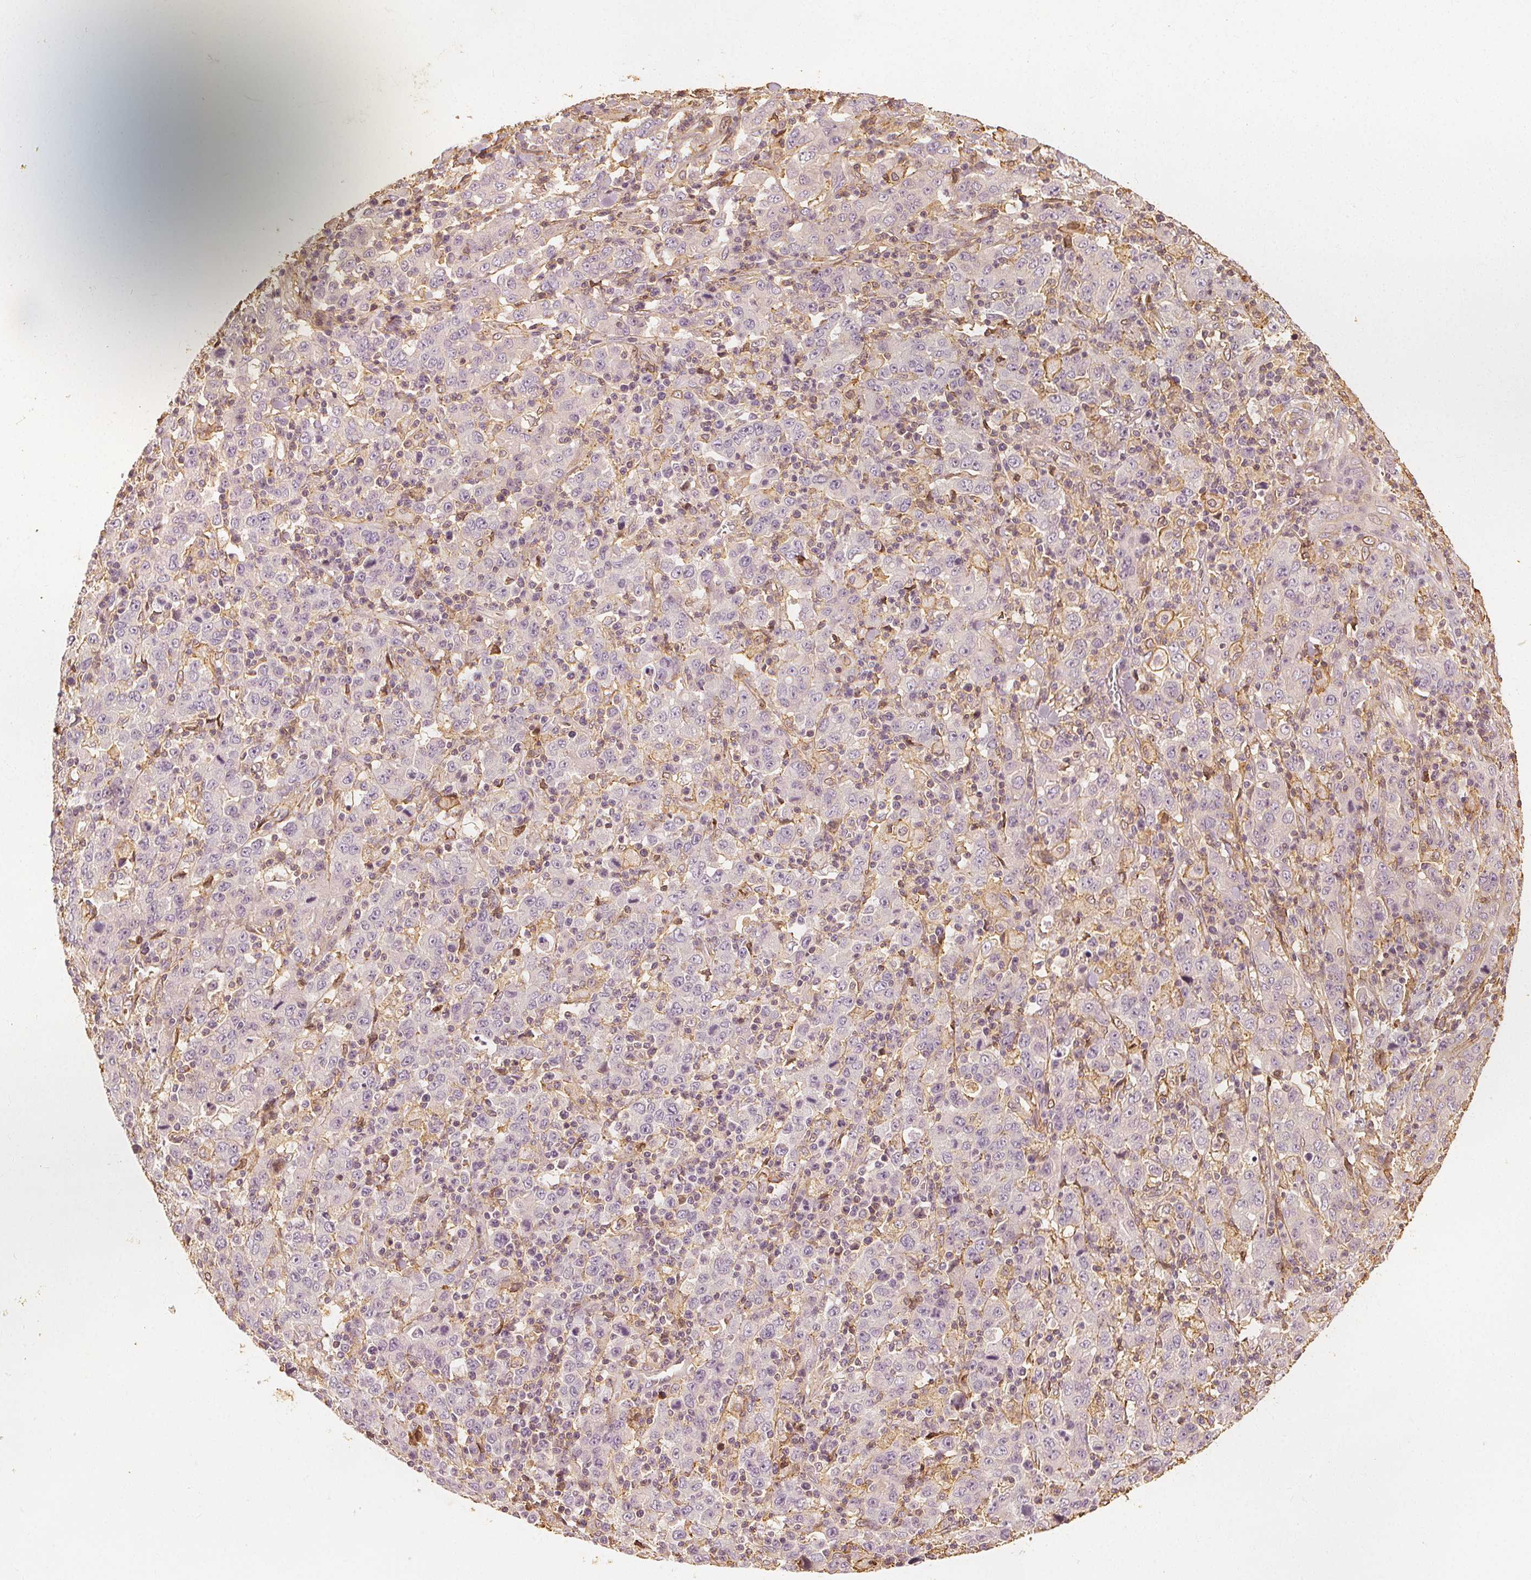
{"staining": {"intensity": "negative", "quantity": "none", "location": "none"}, "tissue": "stomach cancer", "cell_type": "Tumor cells", "image_type": "cancer", "snomed": [{"axis": "morphology", "description": "Adenocarcinoma, NOS"}, {"axis": "topography", "description": "Stomach, upper"}], "caption": "This is a micrograph of immunohistochemistry (IHC) staining of stomach adenocarcinoma, which shows no positivity in tumor cells.", "gene": "ARHGAP26", "patient": {"sex": "male", "age": 69}}